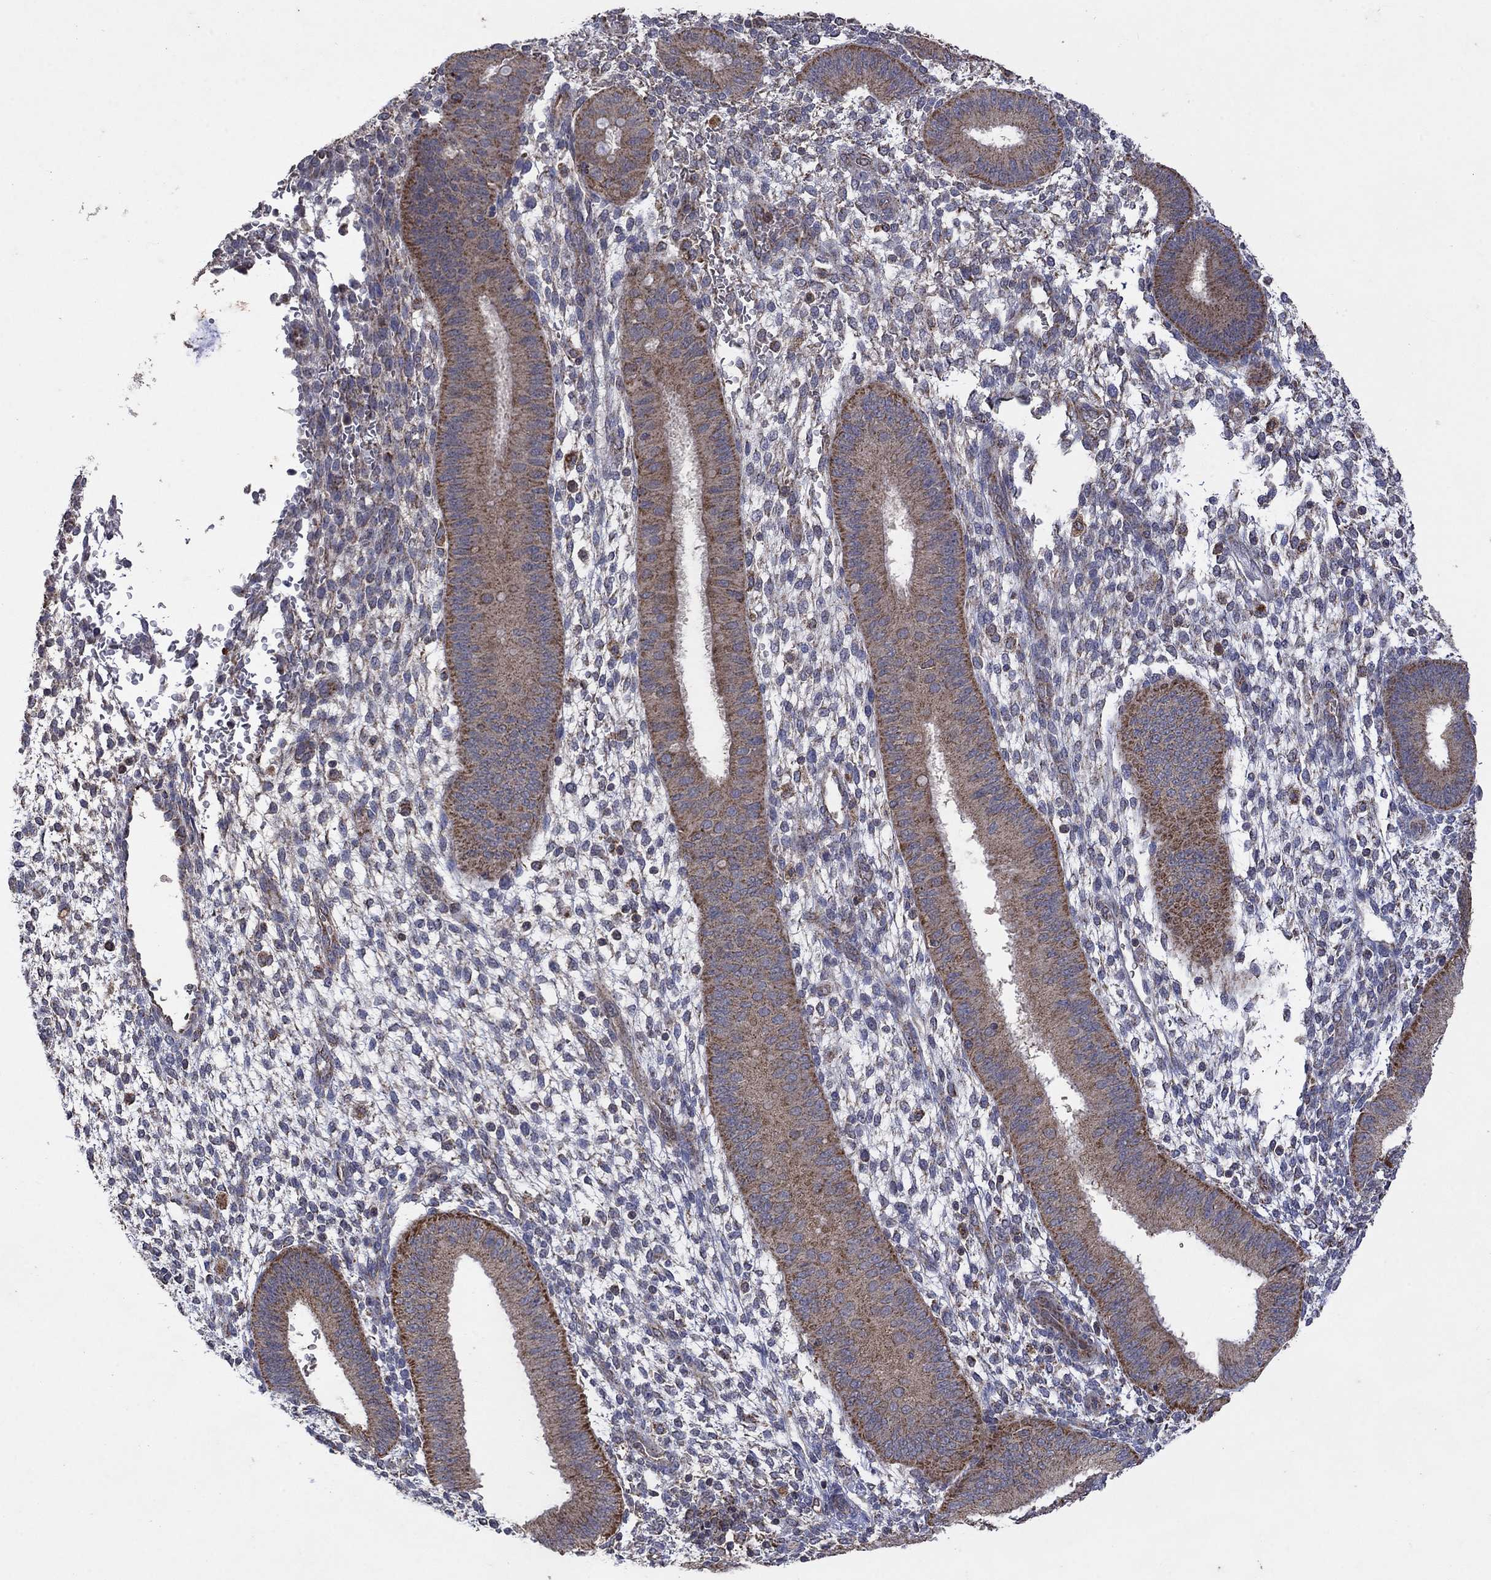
{"staining": {"intensity": "negative", "quantity": "none", "location": "none"}, "tissue": "endometrium", "cell_type": "Cells in endometrial stroma", "image_type": "normal", "snomed": [{"axis": "morphology", "description": "Normal tissue, NOS"}, {"axis": "topography", "description": "Endometrium"}], "caption": "Immunohistochemistry (IHC) histopathology image of normal human endometrium stained for a protein (brown), which demonstrates no expression in cells in endometrial stroma.", "gene": "DPH1", "patient": {"sex": "female", "age": 39}}